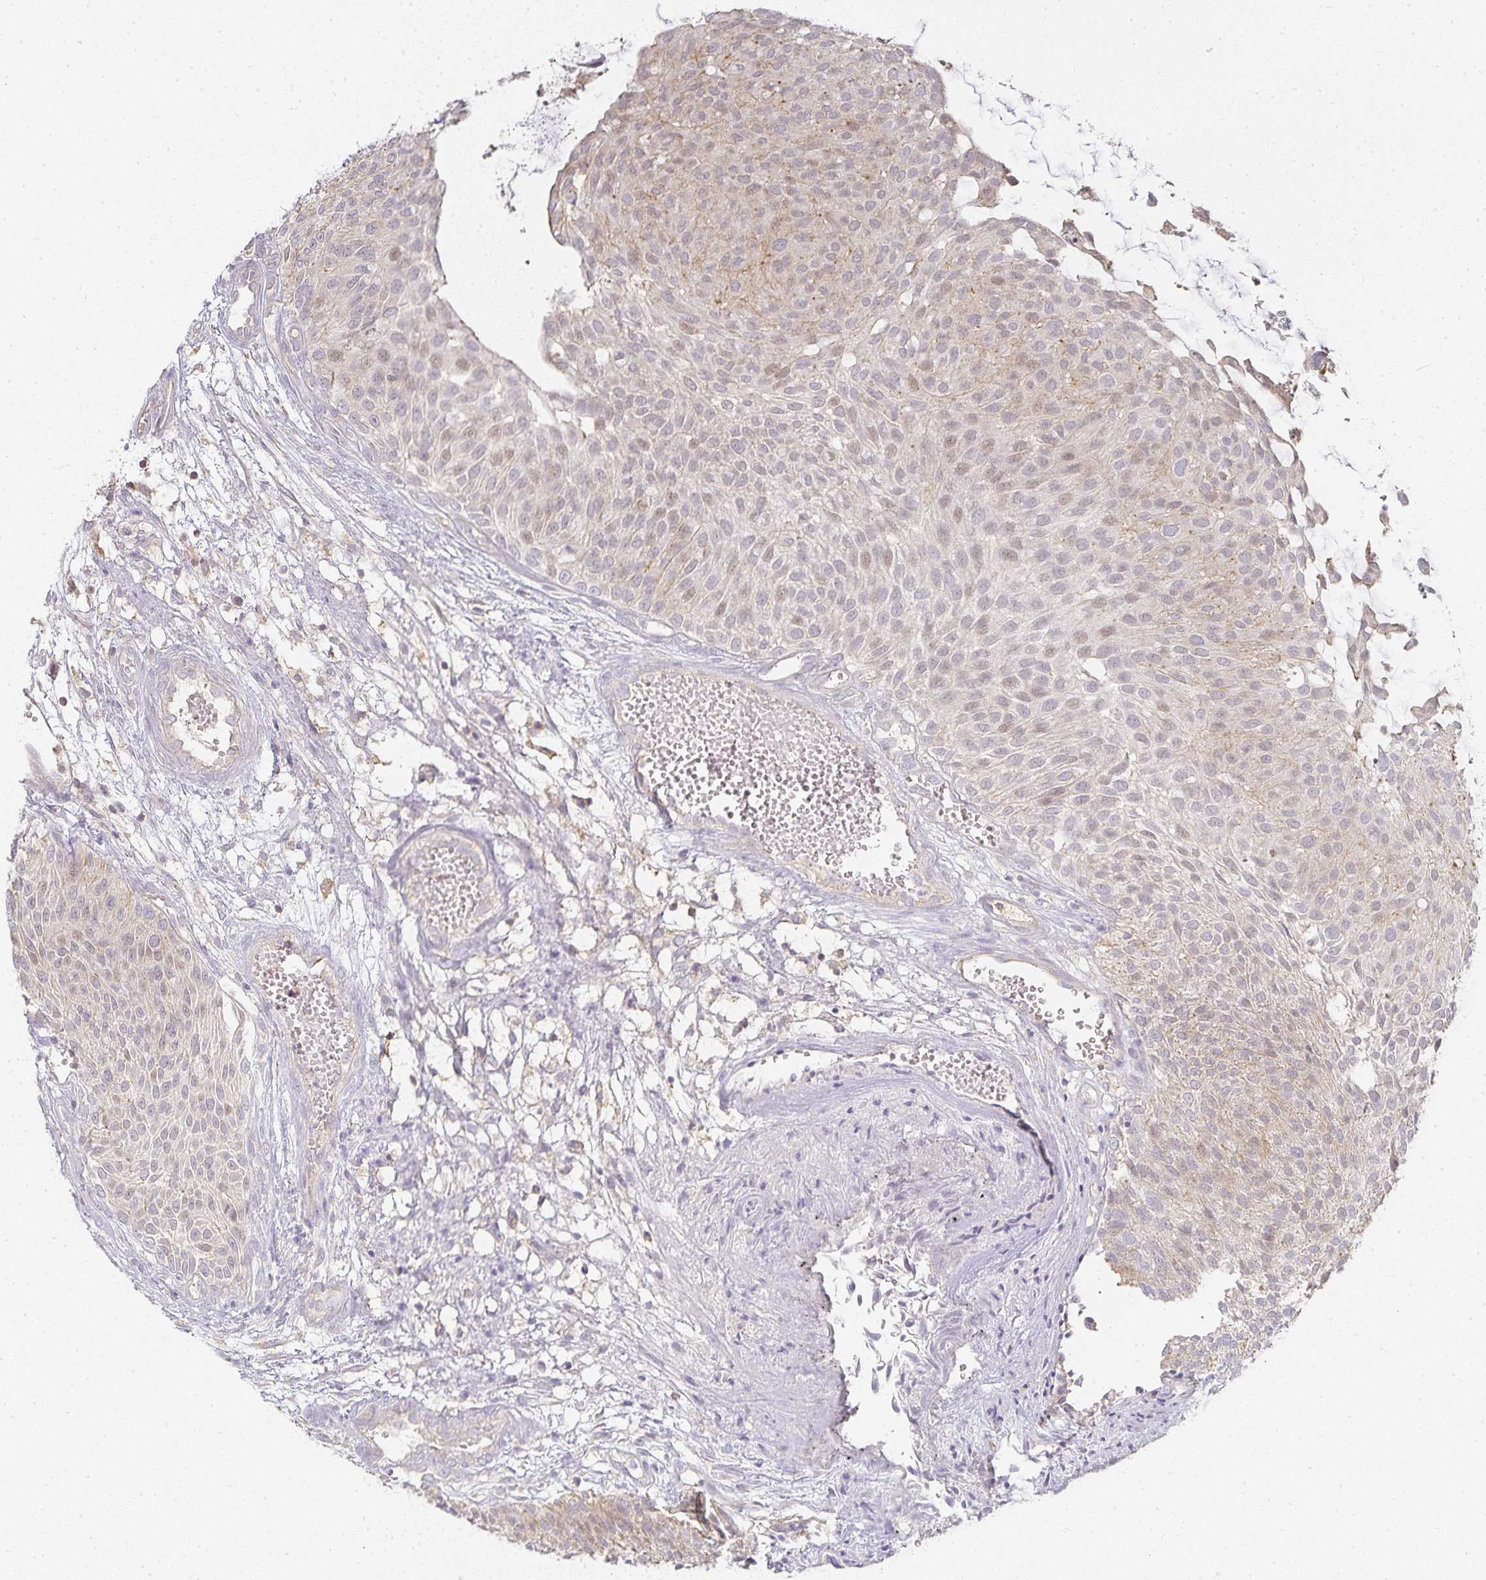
{"staining": {"intensity": "weak", "quantity": "<25%", "location": "nuclear"}, "tissue": "urothelial cancer", "cell_type": "Tumor cells", "image_type": "cancer", "snomed": [{"axis": "morphology", "description": "Urothelial carcinoma, NOS"}, {"axis": "topography", "description": "Urinary bladder"}], "caption": "IHC photomicrograph of neoplastic tissue: transitional cell carcinoma stained with DAB reveals no significant protein expression in tumor cells.", "gene": "GATA3", "patient": {"sex": "male", "age": 84}}